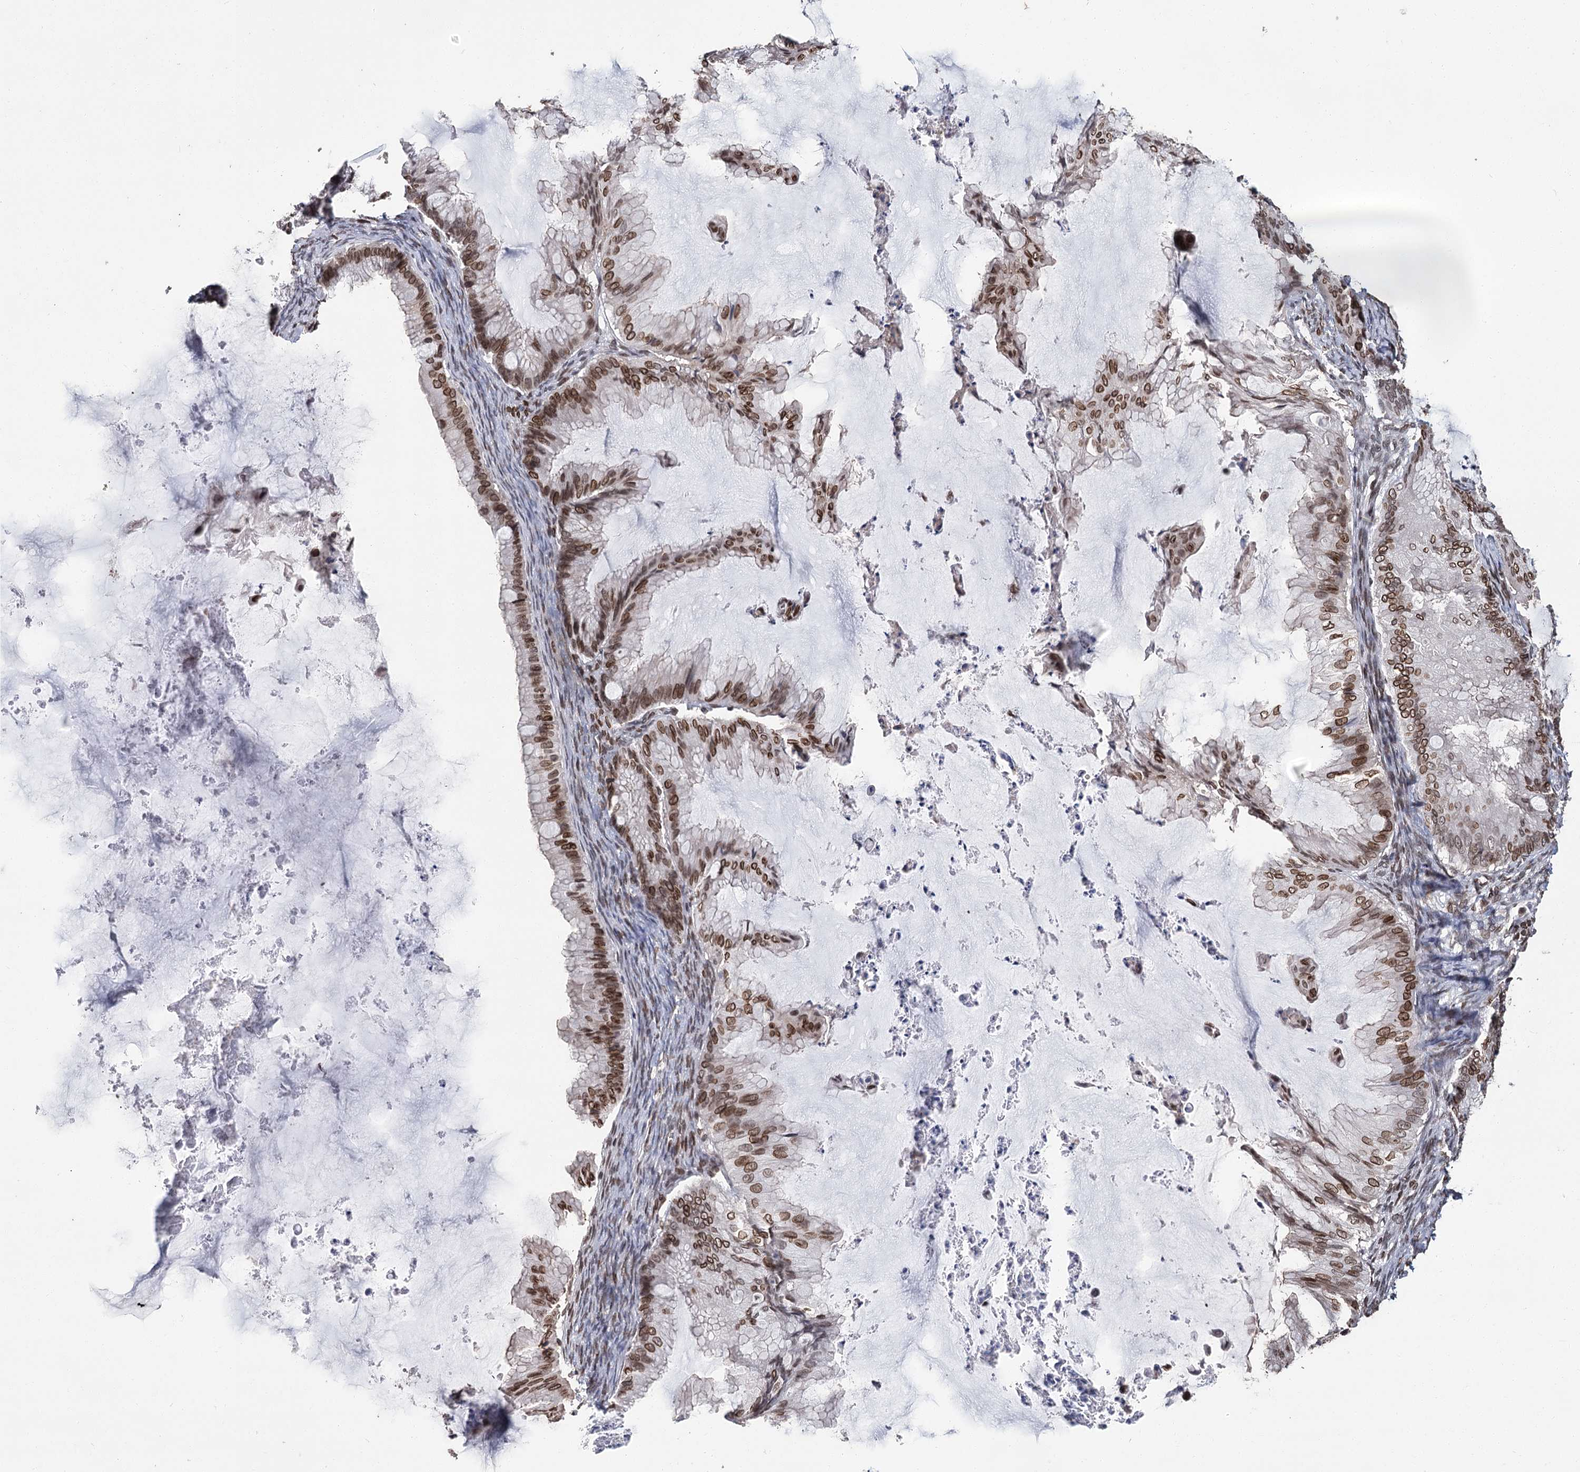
{"staining": {"intensity": "moderate", "quantity": ">75%", "location": "cytoplasmic/membranous,nuclear"}, "tissue": "ovarian cancer", "cell_type": "Tumor cells", "image_type": "cancer", "snomed": [{"axis": "morphology", "description": "Cystadenocarcinoma, mucinous, NOS"}, {"axis": "topography", "description": "Ovary"}], "caption": "Immunohistochemistry histopathology image of neoplastic tissue: ovarian mucinous cystadenocarcinoma stained using immunohistochemistry exhibits medium levels of moderate protein expression localized specifically in the cytoplasmic/membranous and nuclear of tumor cells, appearing as a cytoplasmic/membranous and nuclear brown color.", "gene": "KIAA0930", "patient": {"sex": "female", "age": 71}}